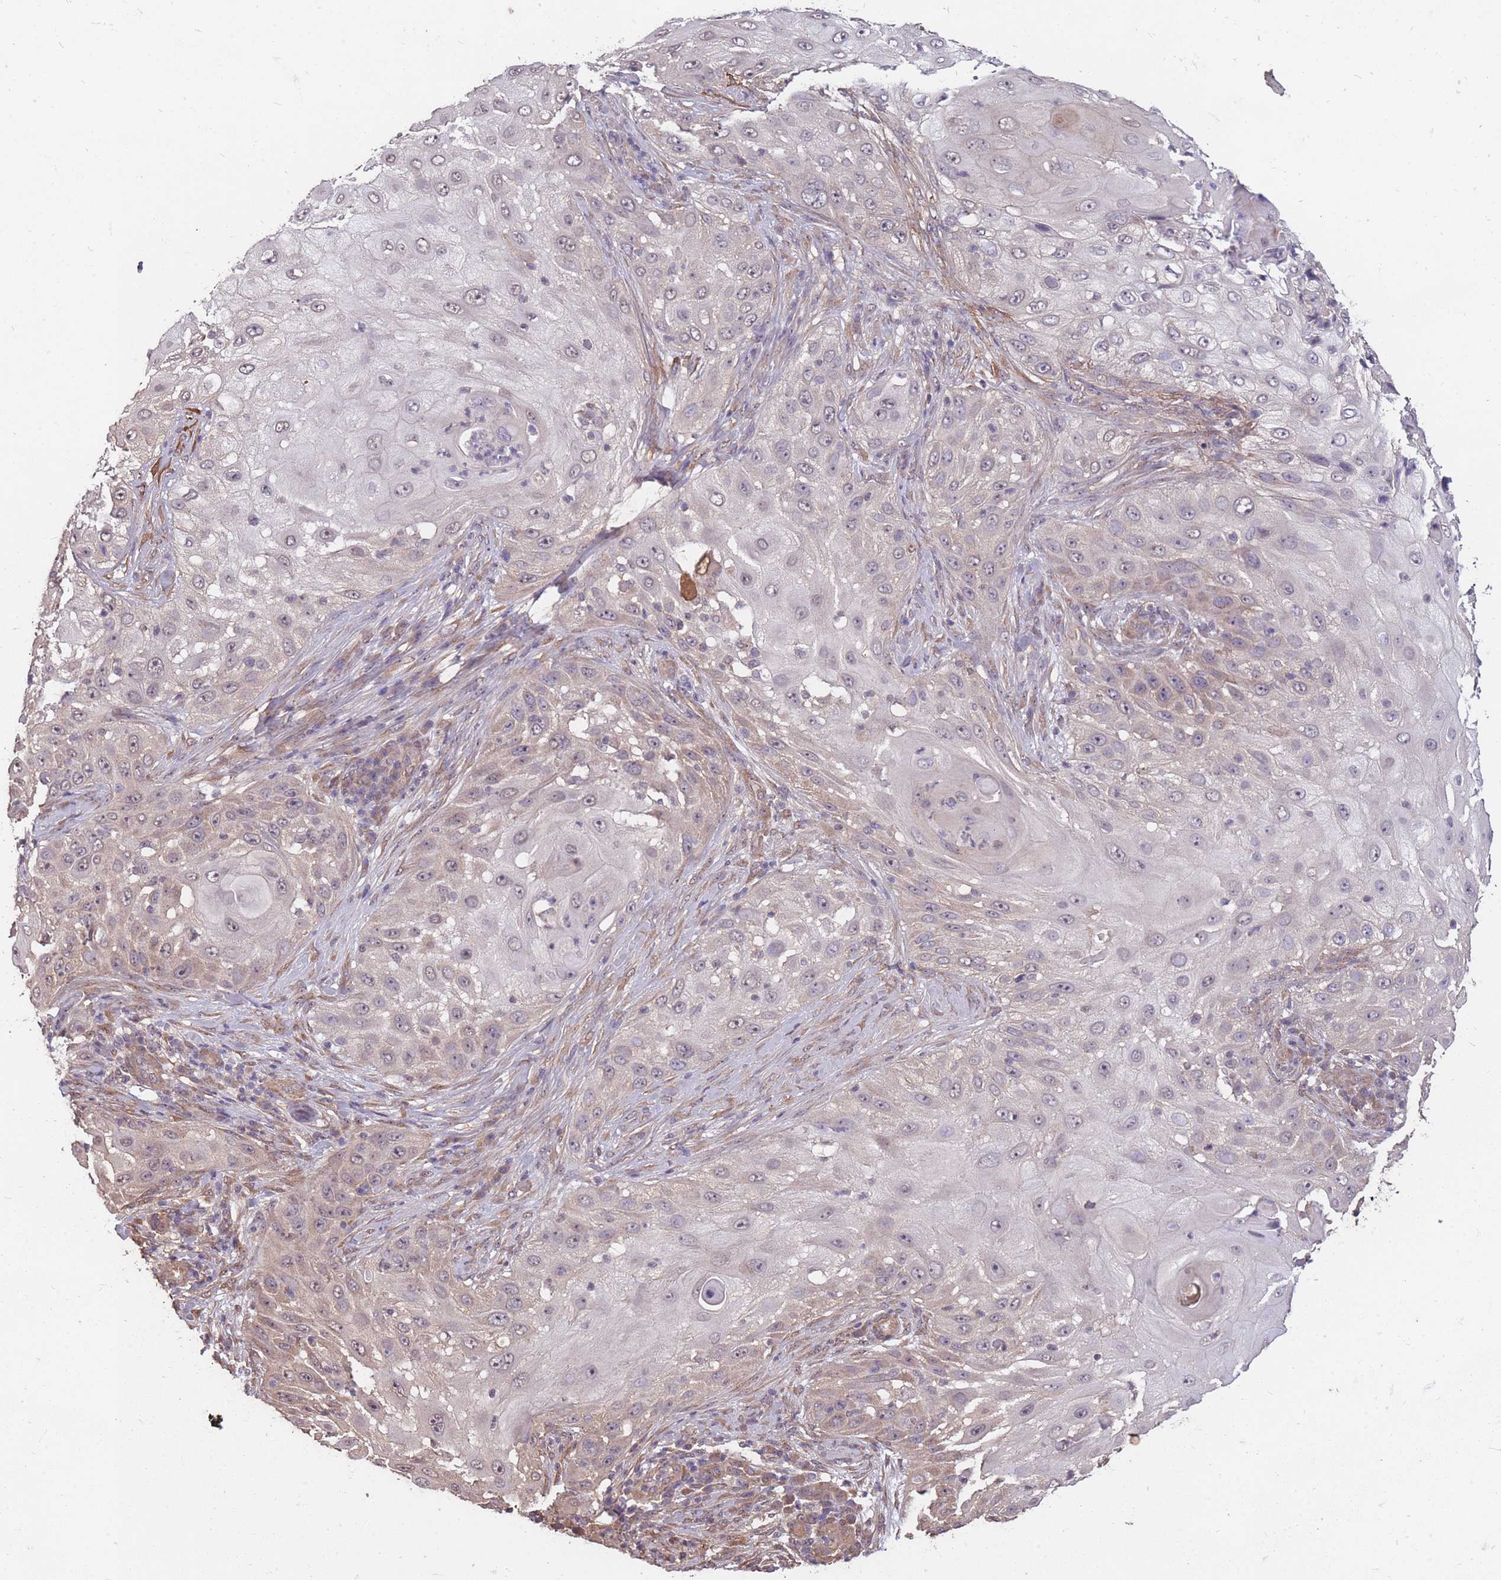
{"staining": {"intensity": "negative", "quantity": "none", "location": "none"}, "tissue": "skin cancer", "cell_type": "Tumor cells", "image_type": "cancer", "snomed": [{"axis": "morphology", "description": "Squamous cell carcinoma, NOS"}, {"axis": "topography", "description": "Skin"}], "caption": "Tumor cells show no significant protein expression in skin cancer (squamous cell carcinoma).", "gene": "DYNC1LI2", "patient": {"sex": "female", "age": 44}}